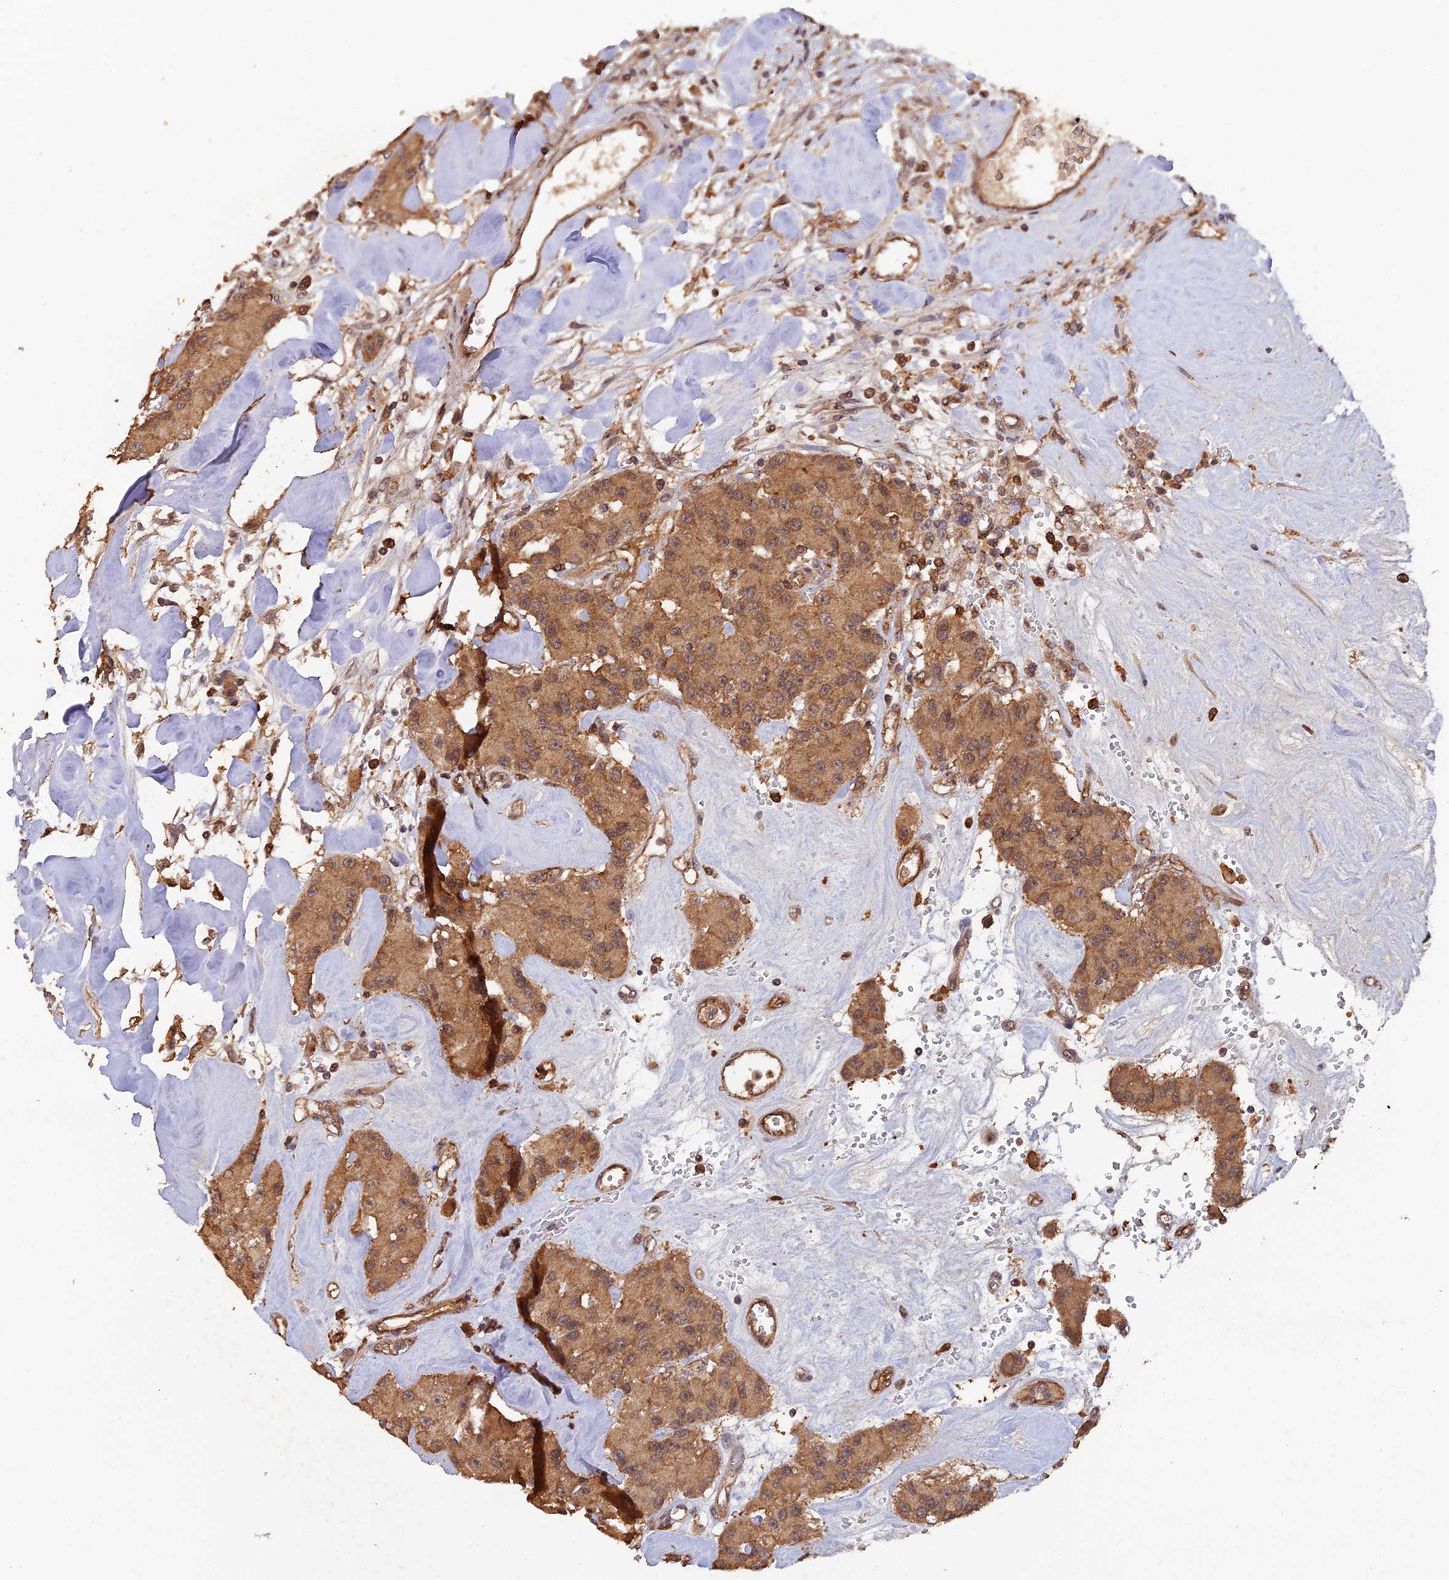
{"staining": {"intensity": "moderate", "quantity": ">75%", "location": "cytoplasmic/membranous"}, "tissue": "carcinoid", "cell_type": "Tumor cells", "image_type": "cancer", "snomed": [{"axis": "morphology", "description": "Carcinoid, malignant, NOS"}, {"axis": "topography", "description": "Pancreas"}], "caption": "There is medium levels of moderate cytoplasmic/membranous expression in tumor cells of carcinoid, as demonstrated by immunohistochemical staining (brown color).", "gene": "RALGAPA2", "patient": {"sex": "male", "age": 41}}